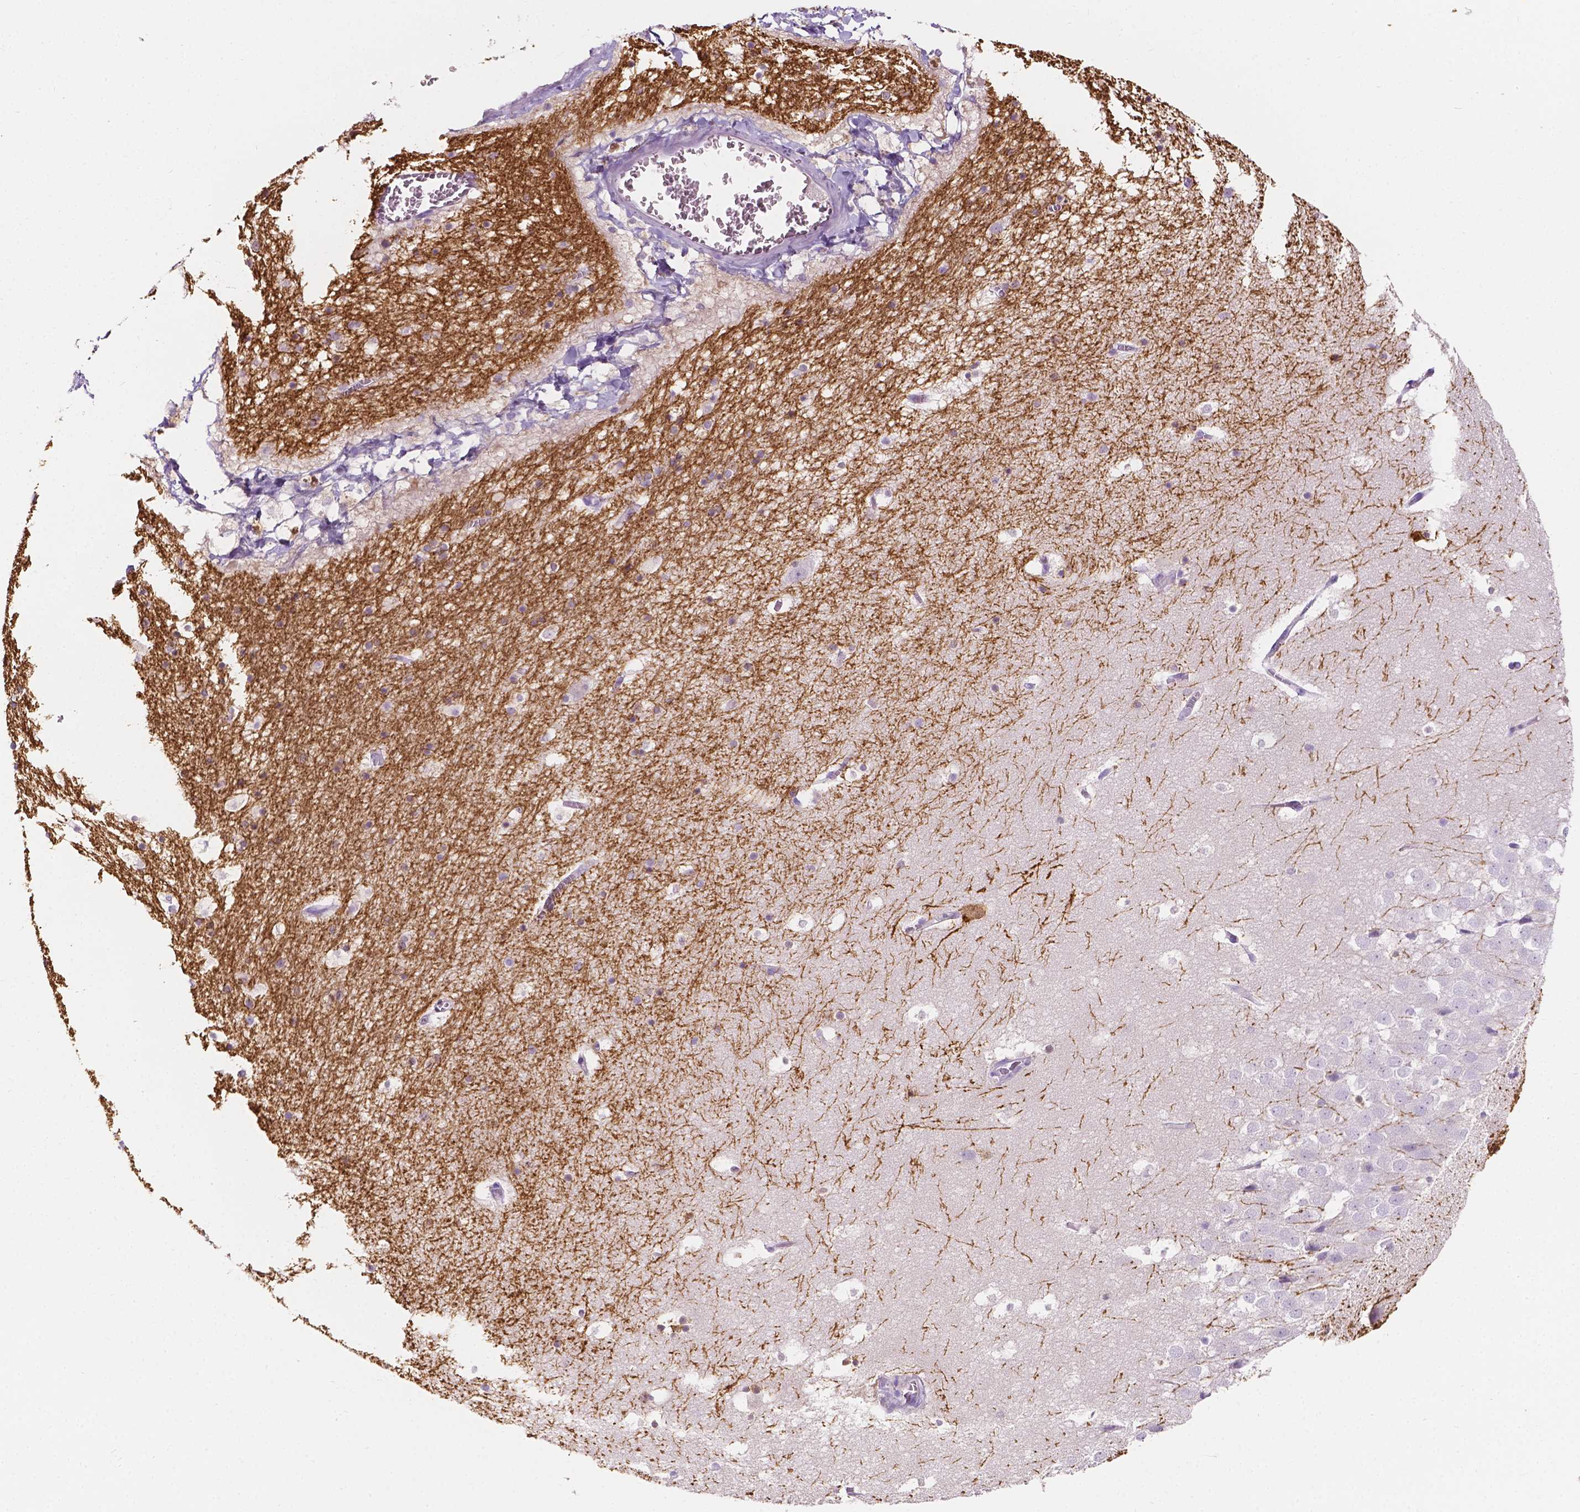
{"staining": {"intensity": "negative", "quantity": "none", "location": "none"}, "tissue": "hippocampus", "cell_type": "Glial cells", "image_type": "normal", "snomed": [{"axis": "morphology", "description": "Normal tissue, NOS"}, {"axis": "topography", "description": "Hippocampus"}], "caption": "This is an immunohistochemistry (IHC) micrograph of normal hippocampus. There is no expression in glial cells.", "gene": "SIRT2", "patient": {"sex": "male", "age": 45}}